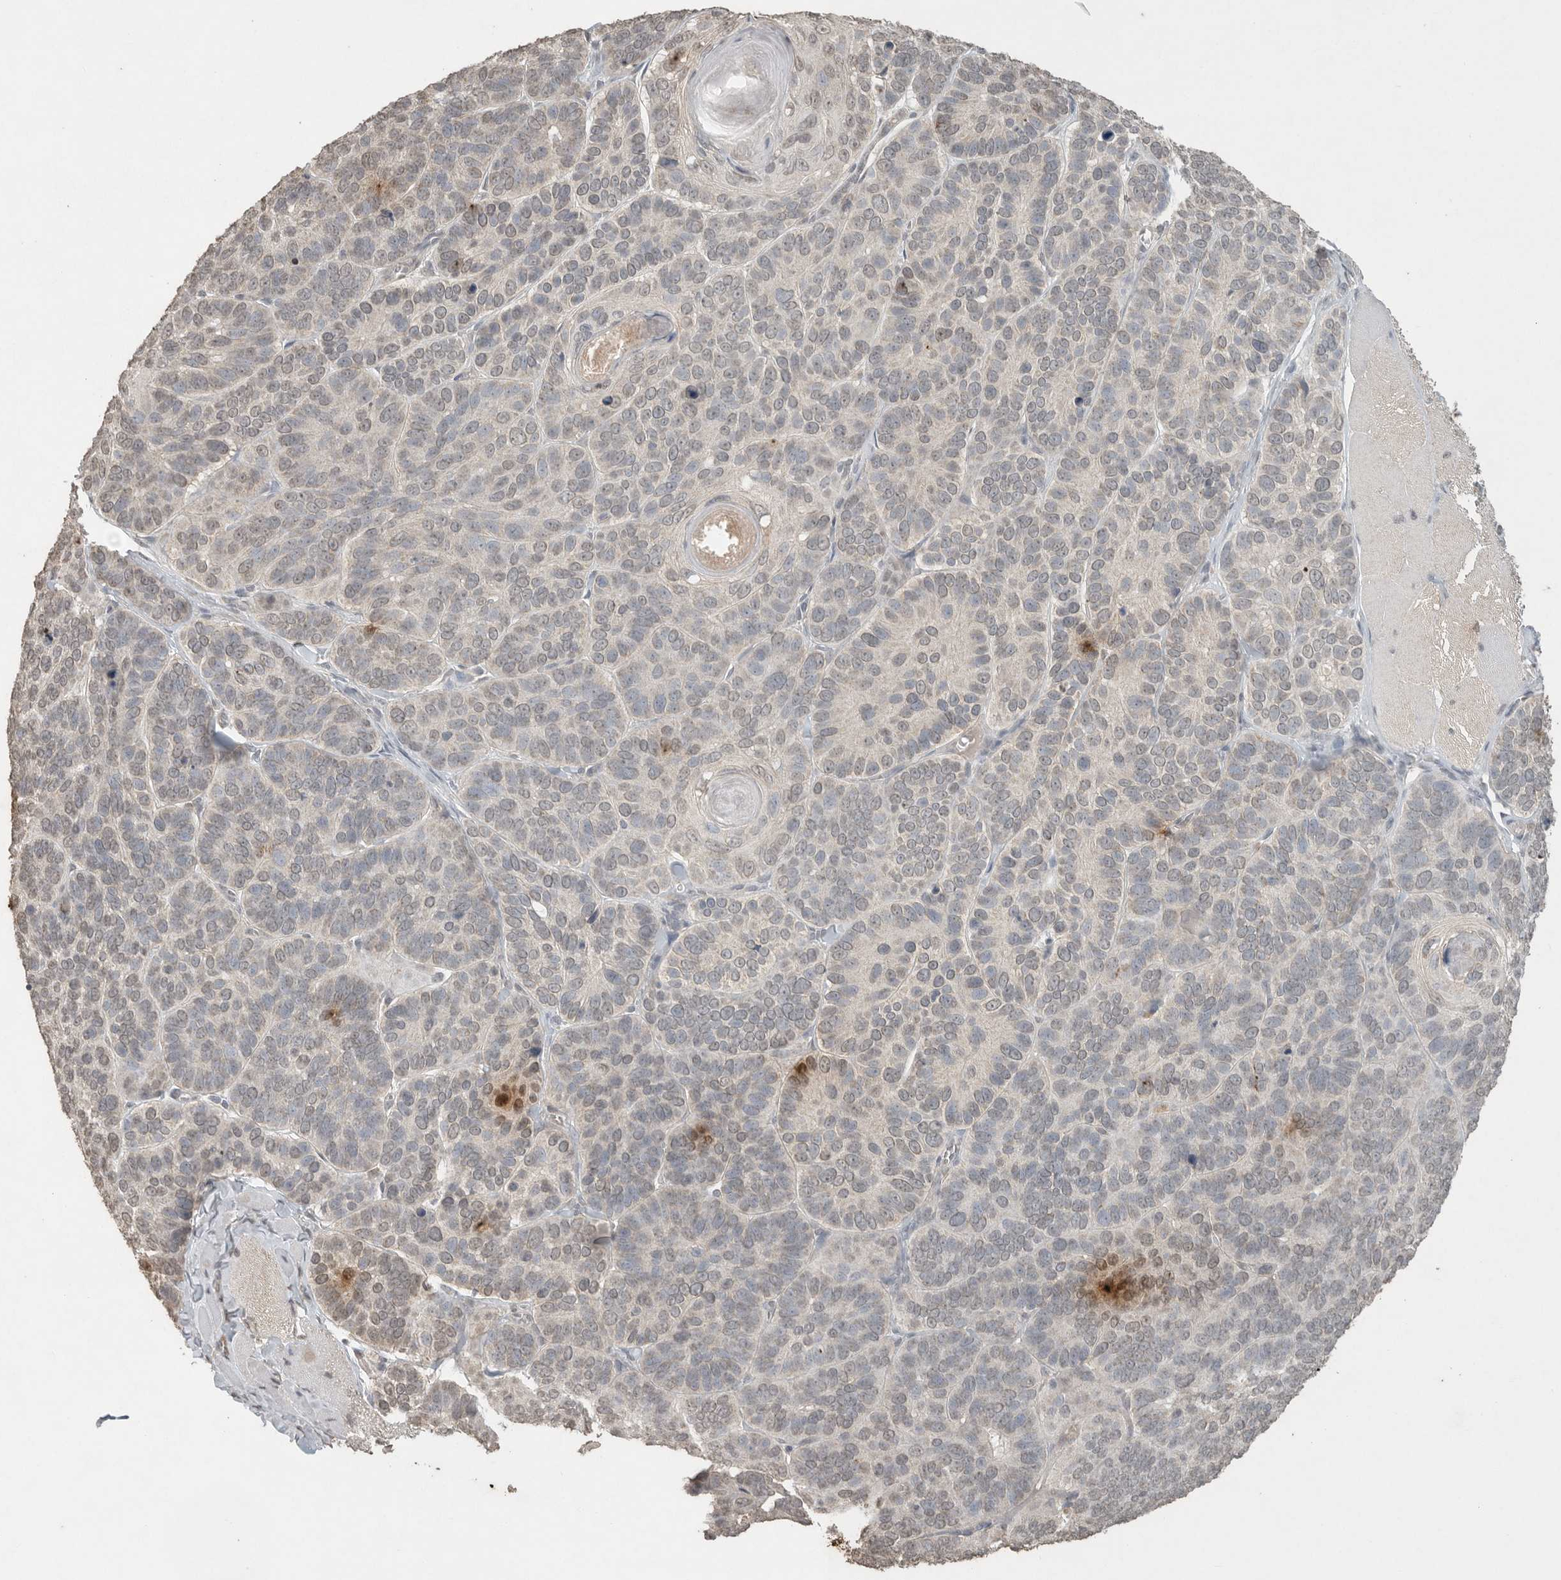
{"staining": {"intensity": "negative", "quantity": "none", "location": "none"}, "tissue": "skin cancer", "cell_type": "Tumor cells", "image_type": "cancer", "snomed": [{"axis": "morphology", "description": "Basal cell carcinoma"}, {"axis": "topography", "description": "Skin"}], "caption": "Immunohistochemistry (IHC) of human skin cancer reveals no expression in tumor cells.", "gene": "KLK5", "patient": {"sex": "male", "age": 62}}